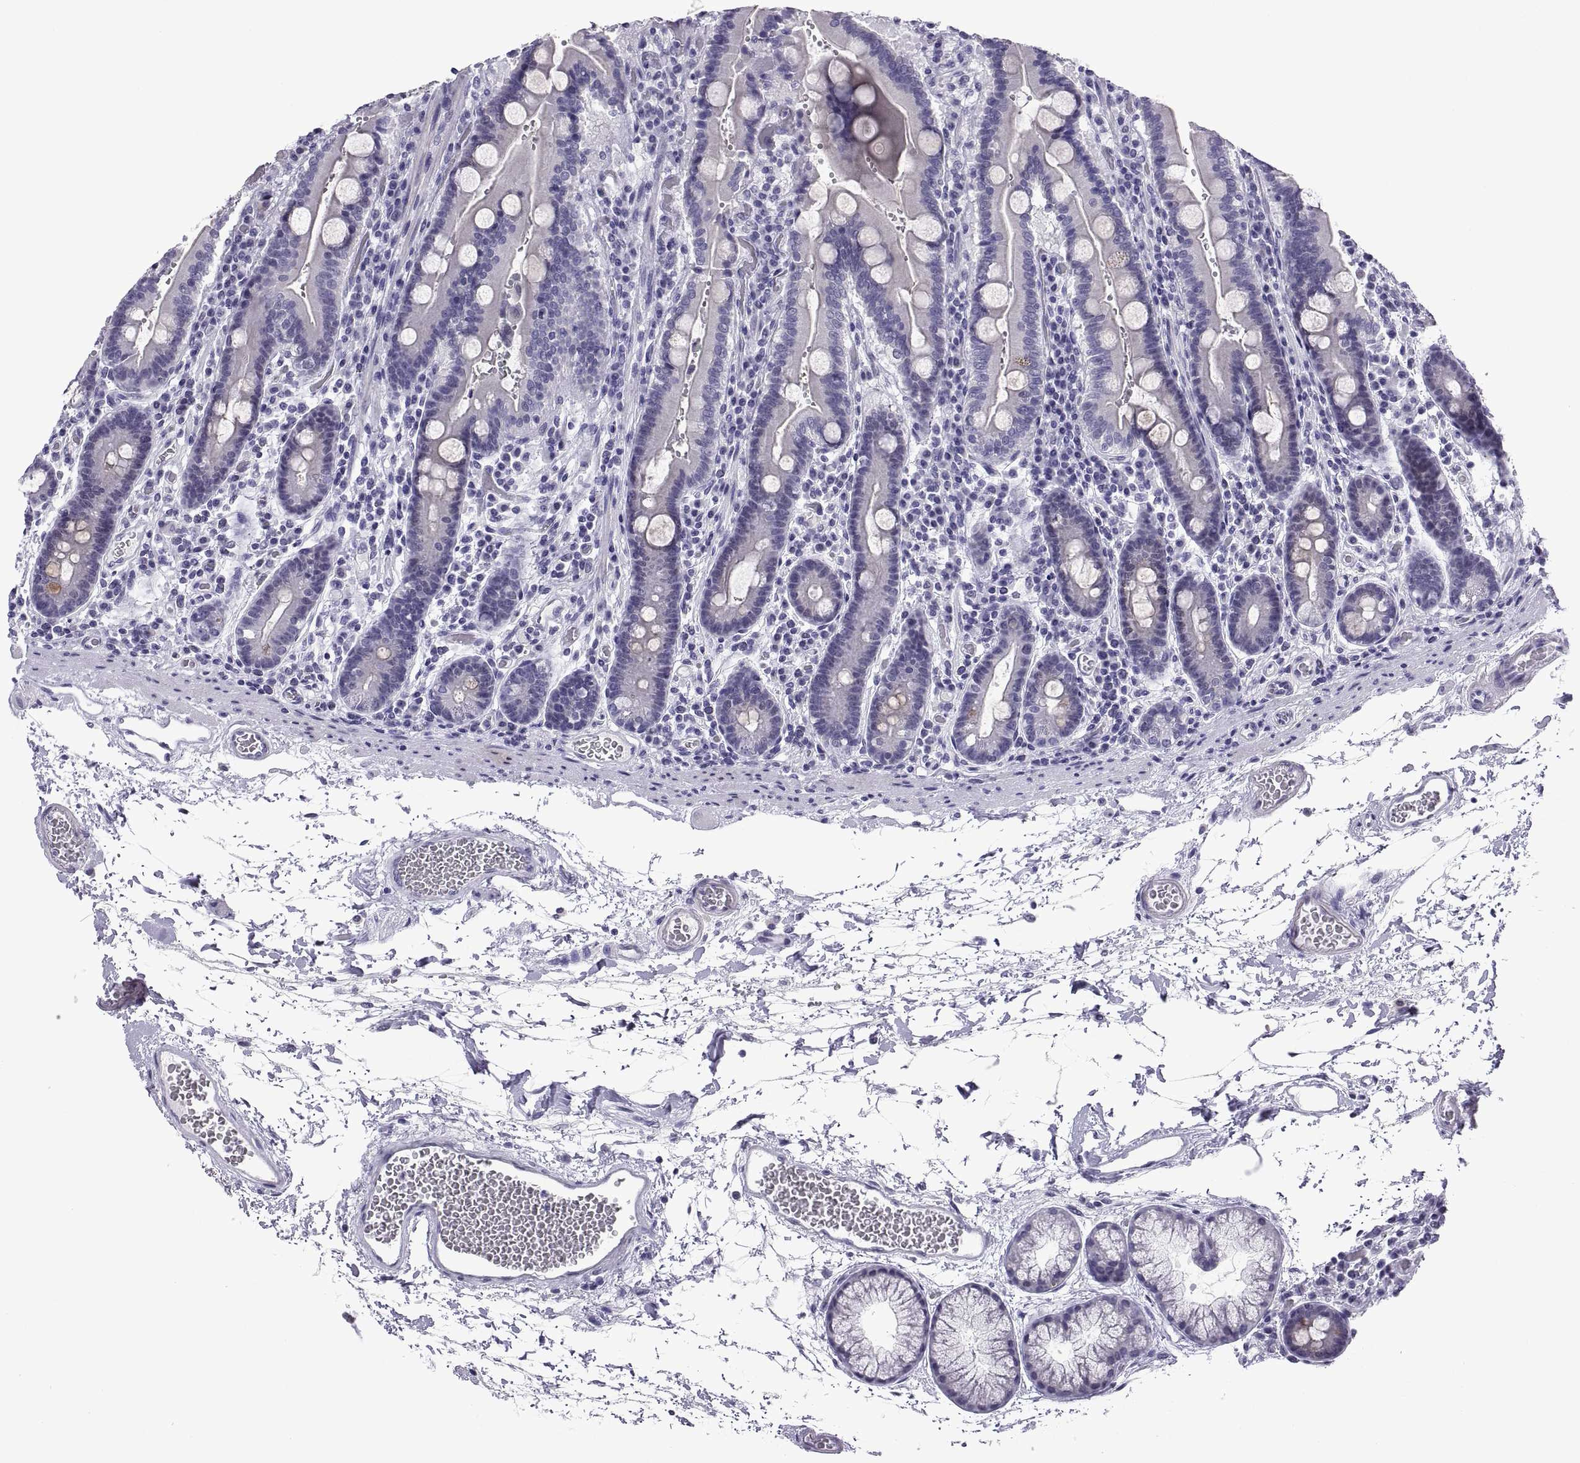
{"staining": {"intensity": "negative", "quantity": "none", "location": "none"}, "tissue": "duodenum", "cell_type": "Glandular cells", "image_type": "normal", "snomed": [{"axis": "morphology", "description": "Normal tissue, NOS"}, {"axis": "topography", "description": "Duodenum"}], "caption": "IHC histopathology image of unremarkable duodenum: duodenum stained with DAB (3,3'-diaminobenzidine) demonstrates no significant protein expression in glandular cells.", "gene": "C3orf22", "patient": {"sex": "female", "age": 62}}